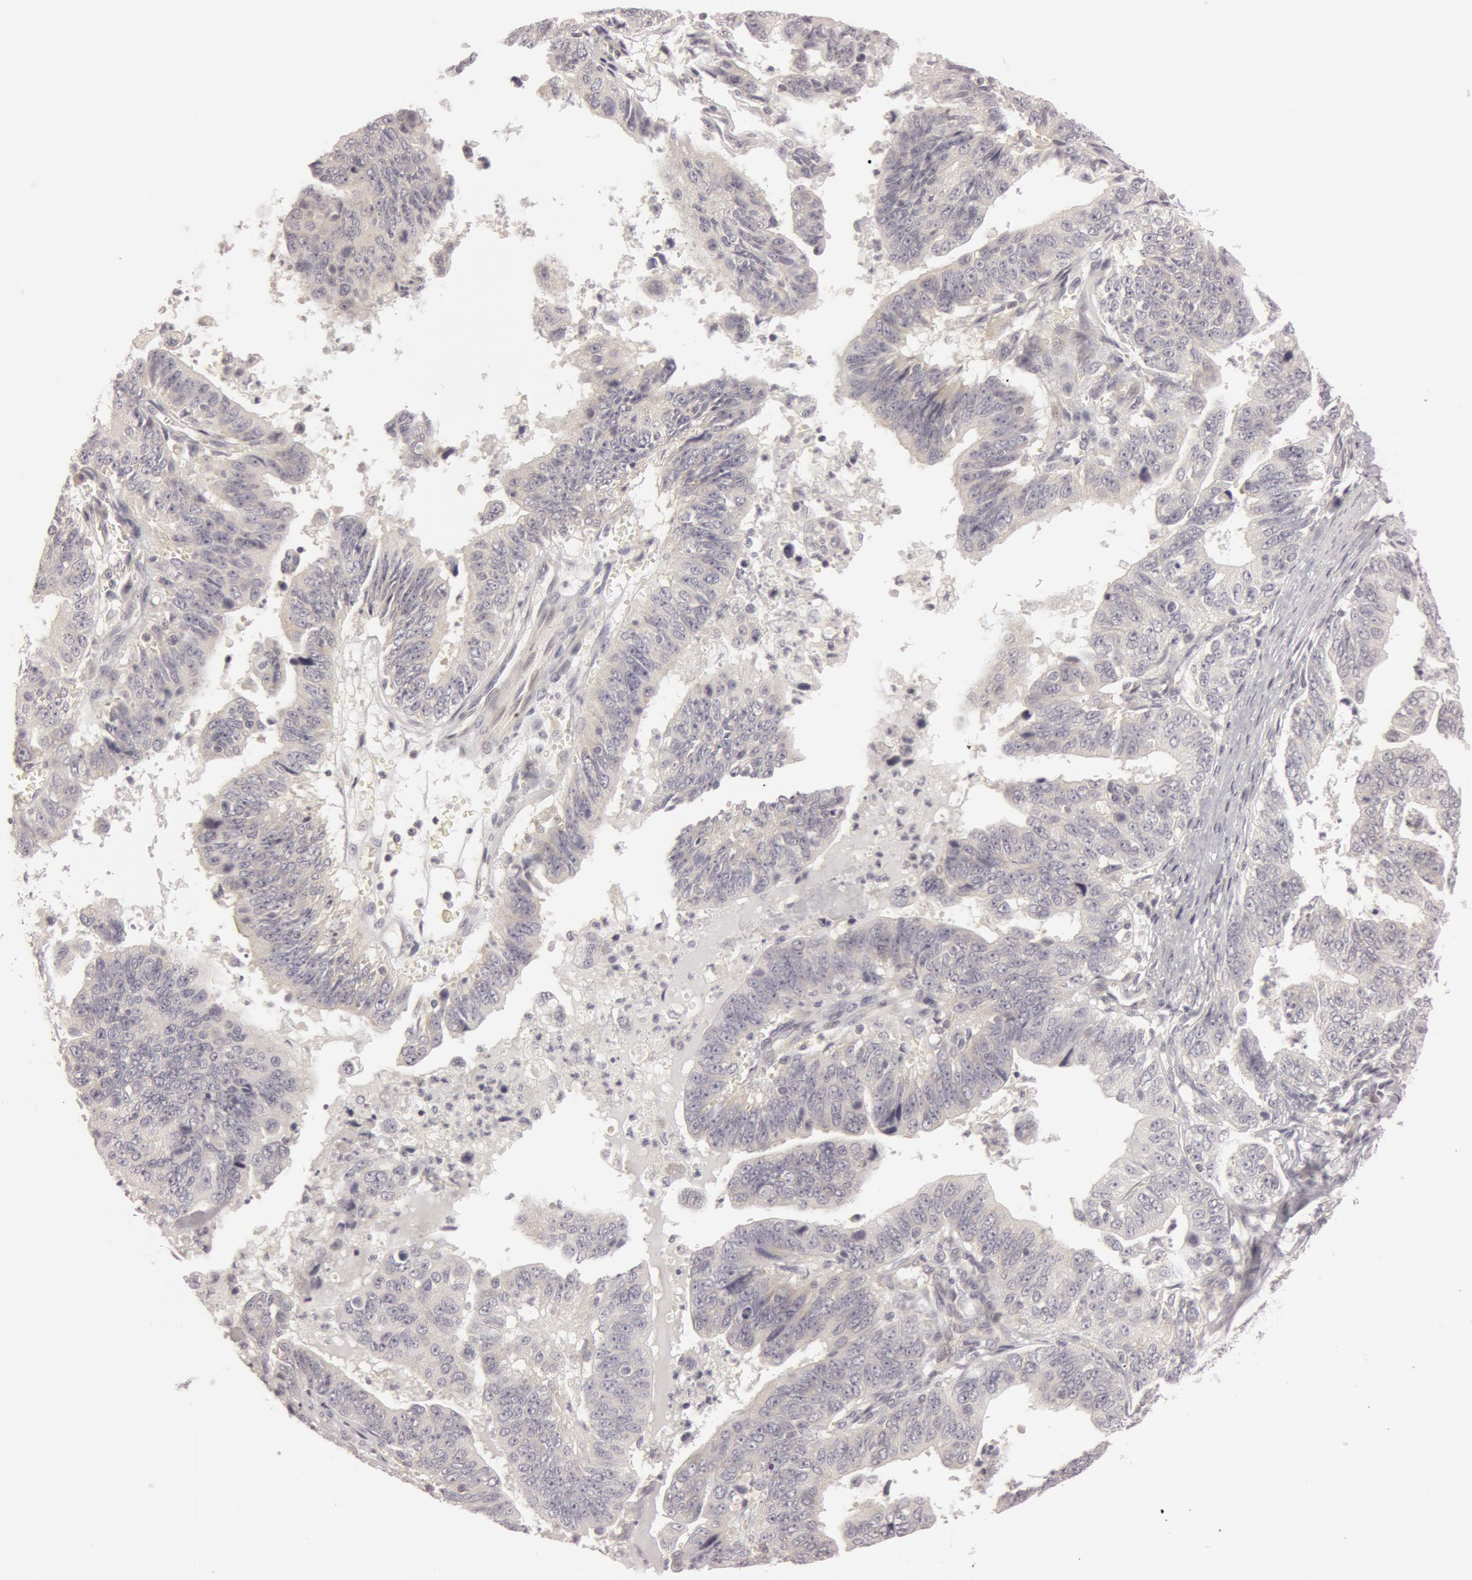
{"staining": {"intensity": "weak", "quantity": "<25%", "location": "cytoplasmic/membranous"}, "tissue": "stomach cancer", "cell_type": "Tumor cells", "image_type": "cancer", "snomed": [{"axis": "morphology", "description": "Adenocarcinoma, NOS"}, {"axis": "topography", "description": "Stomach, upper"}], "caption": "Stomach cancer was stained to show a protein in brown. There is no significant positivity in tumor cells.", "gene": "RALGAPA1", "patient": {"sex": "female", "age": 50}}